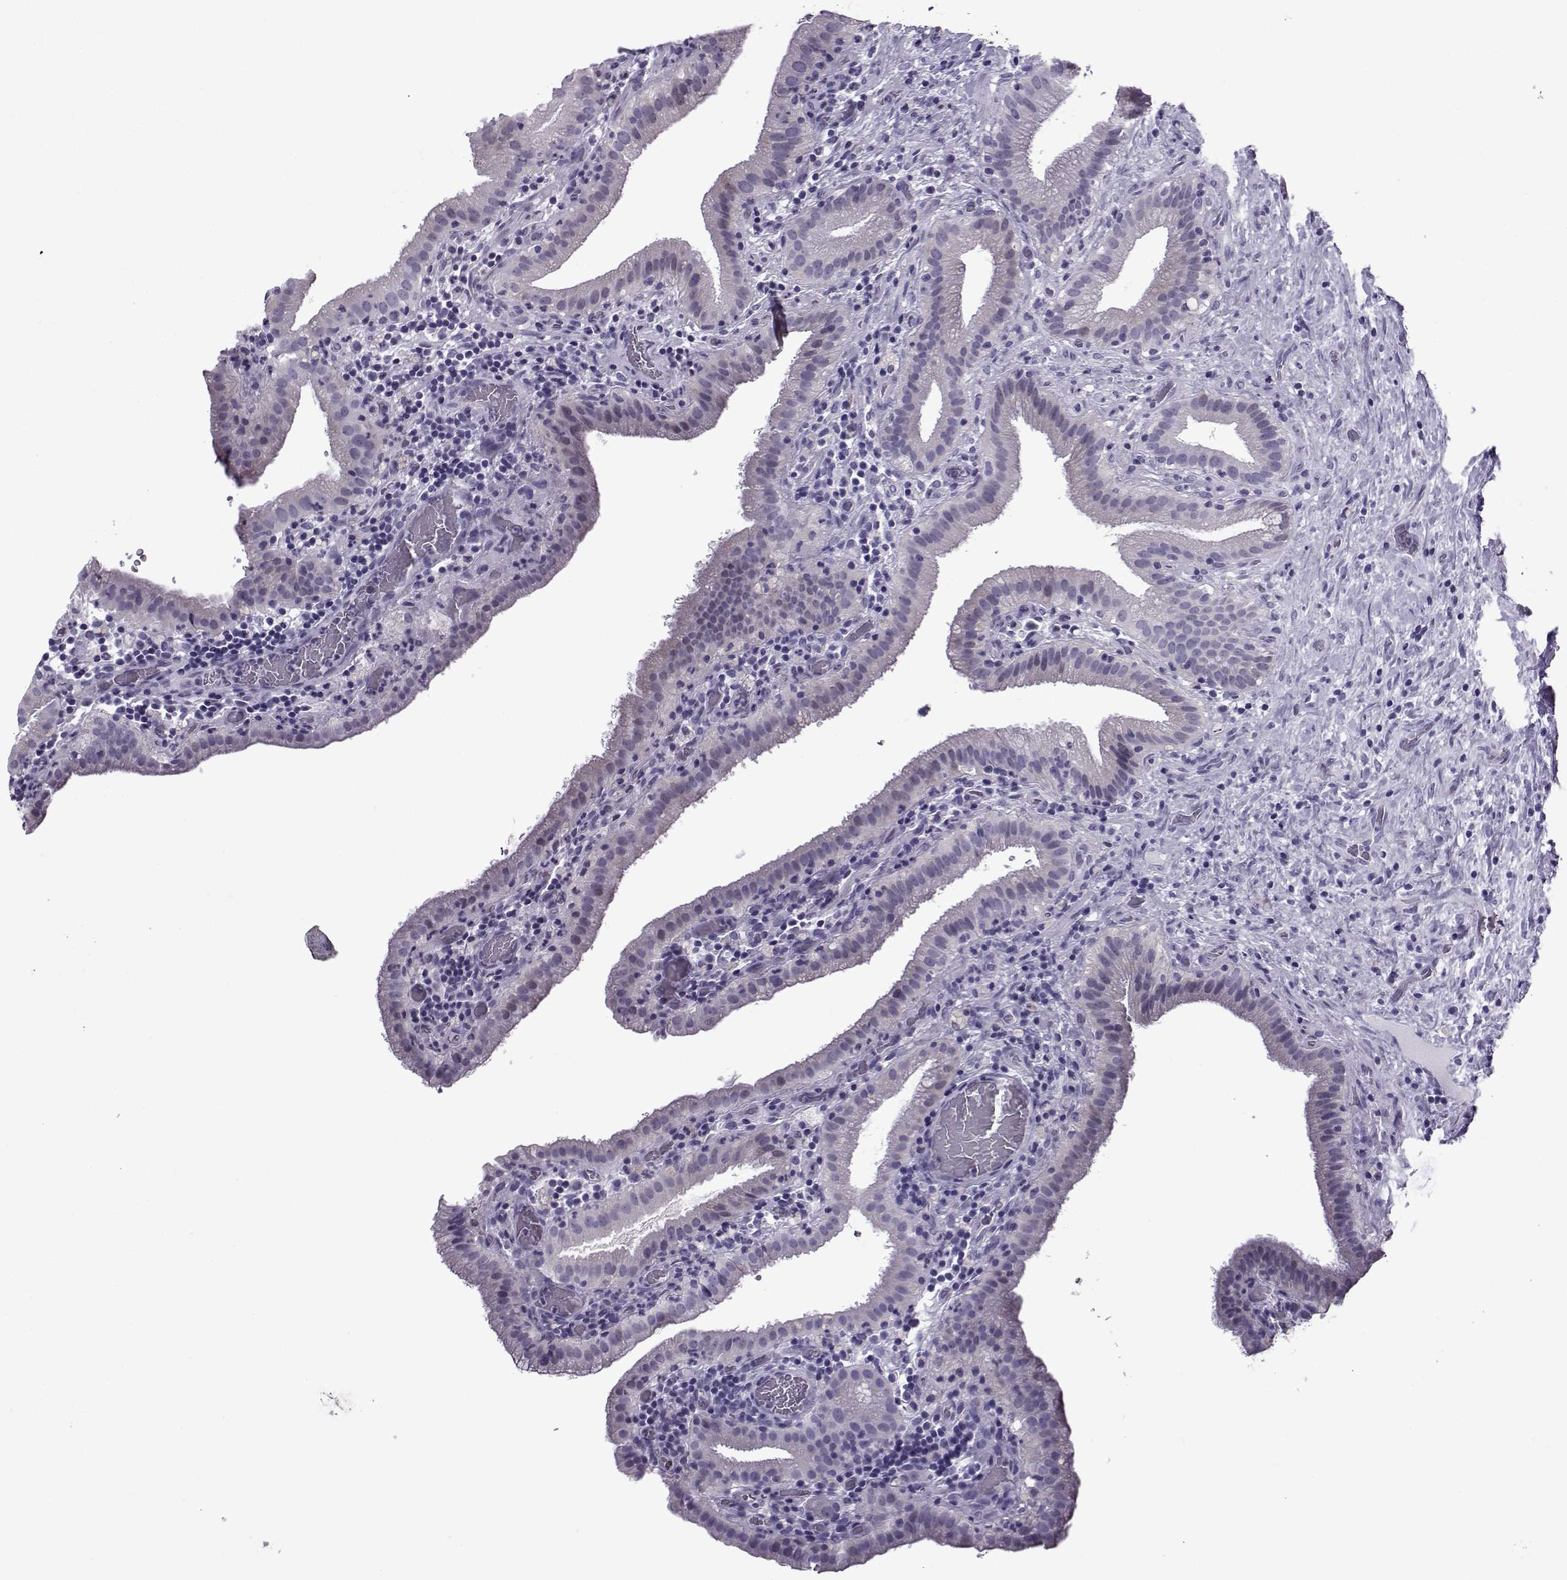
{"staining": {"intensity": "negative", "quantity": "none", "location": "none"}, "tissue": "gallbladder", "cell_type": "Glandular cells", "image_type": "normal", "snomed": [{"axis": "morphology", "description": "Normal tissue, NOS"}, {"axis": "topography", "description": "Gallbladder"}], "caption": "This is a photomicrograph of immunohistochemistry (IHC) staining of normal gallbladder, which shows no expression in glandular cells.", "gene": "OIP5", "patient": {"sex": "male", "age": 62}}